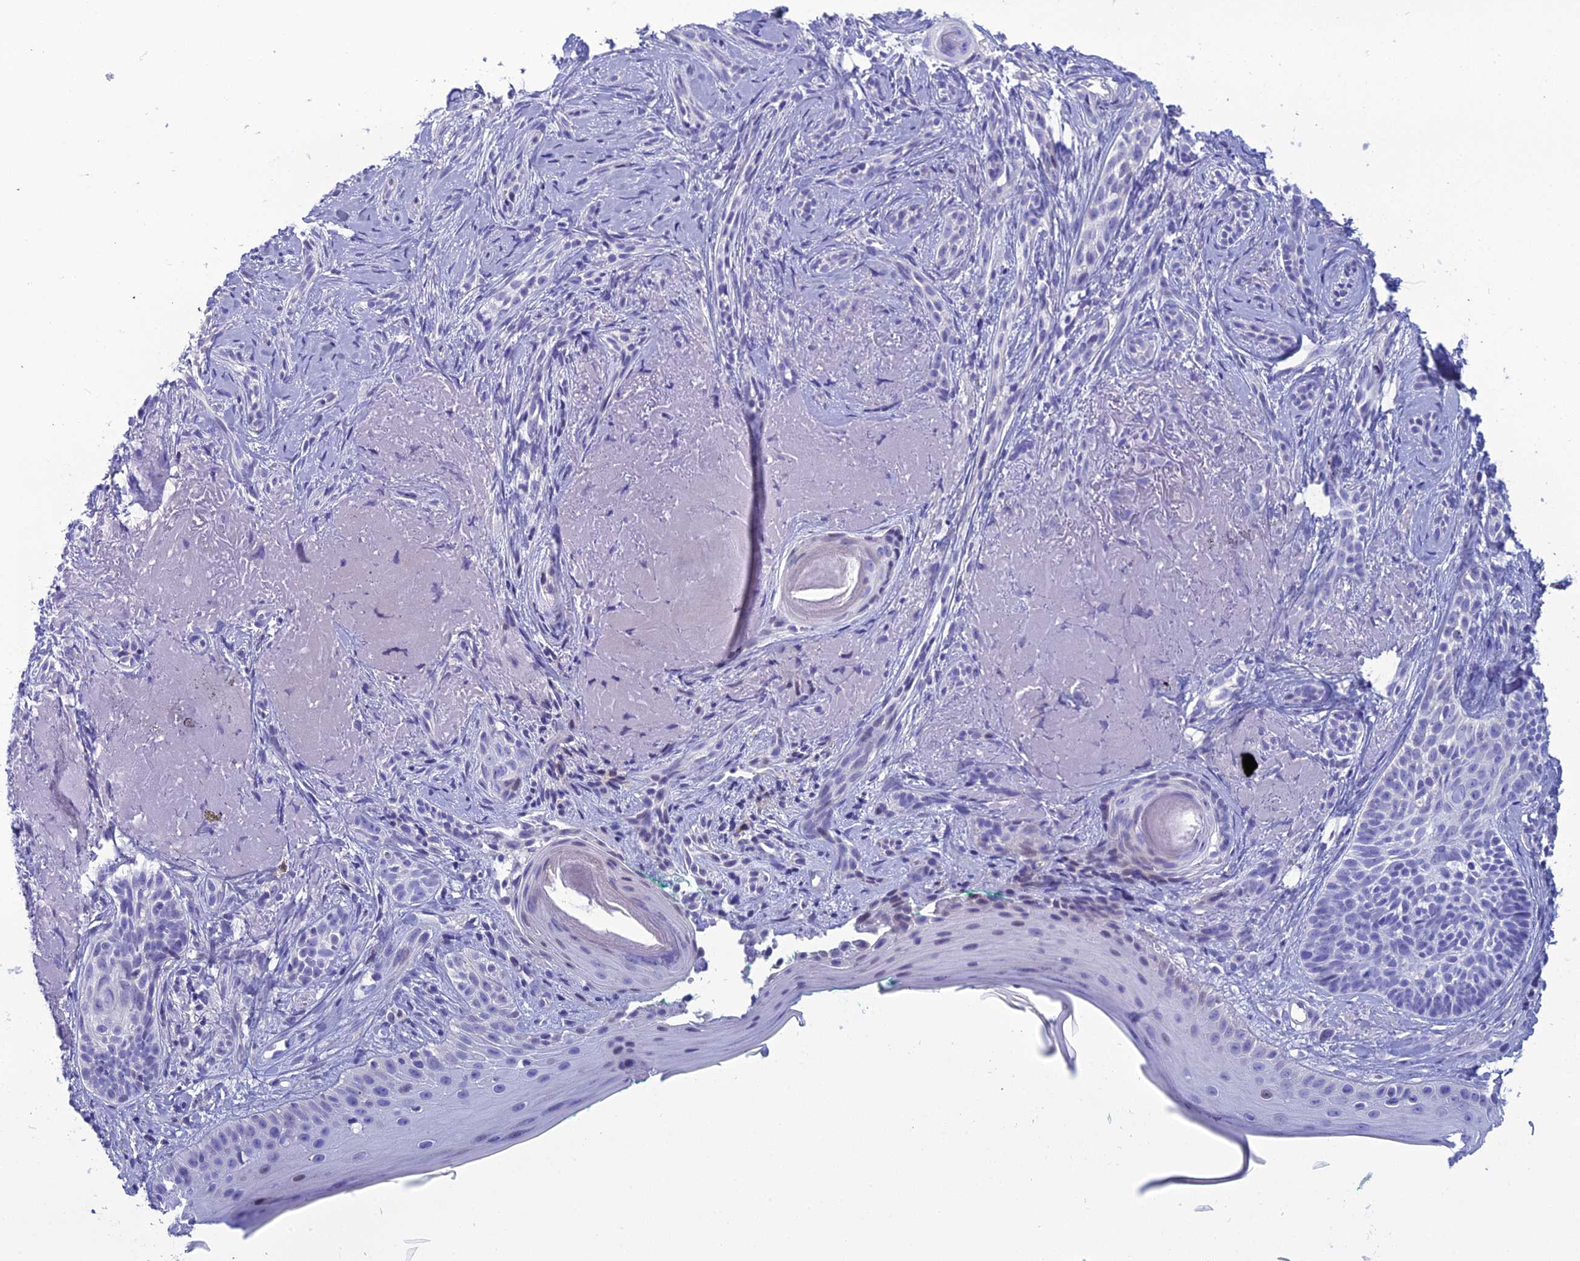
{"staining": {"intensity": "negative", "quantity": "none", "location": "none"}, "tissue": "skin cancer", "cell_type": "Tumor cells", "image_type": "cancer", "snomed": [{"axis": "morphology", "description": "Basal cell carcinoma"}, {"axis": "topography", "description": "Skin"}], "caption": "Tumor cells are negative for protein expression in human skin basal cell carcinoma. (DAB (3,3'-diaminobenzidine) immunohistochemistry visualized using brightfield microscopy, high magnification).", "gene": "CRB2", "patient": {"sex": "male", "age": 71}}